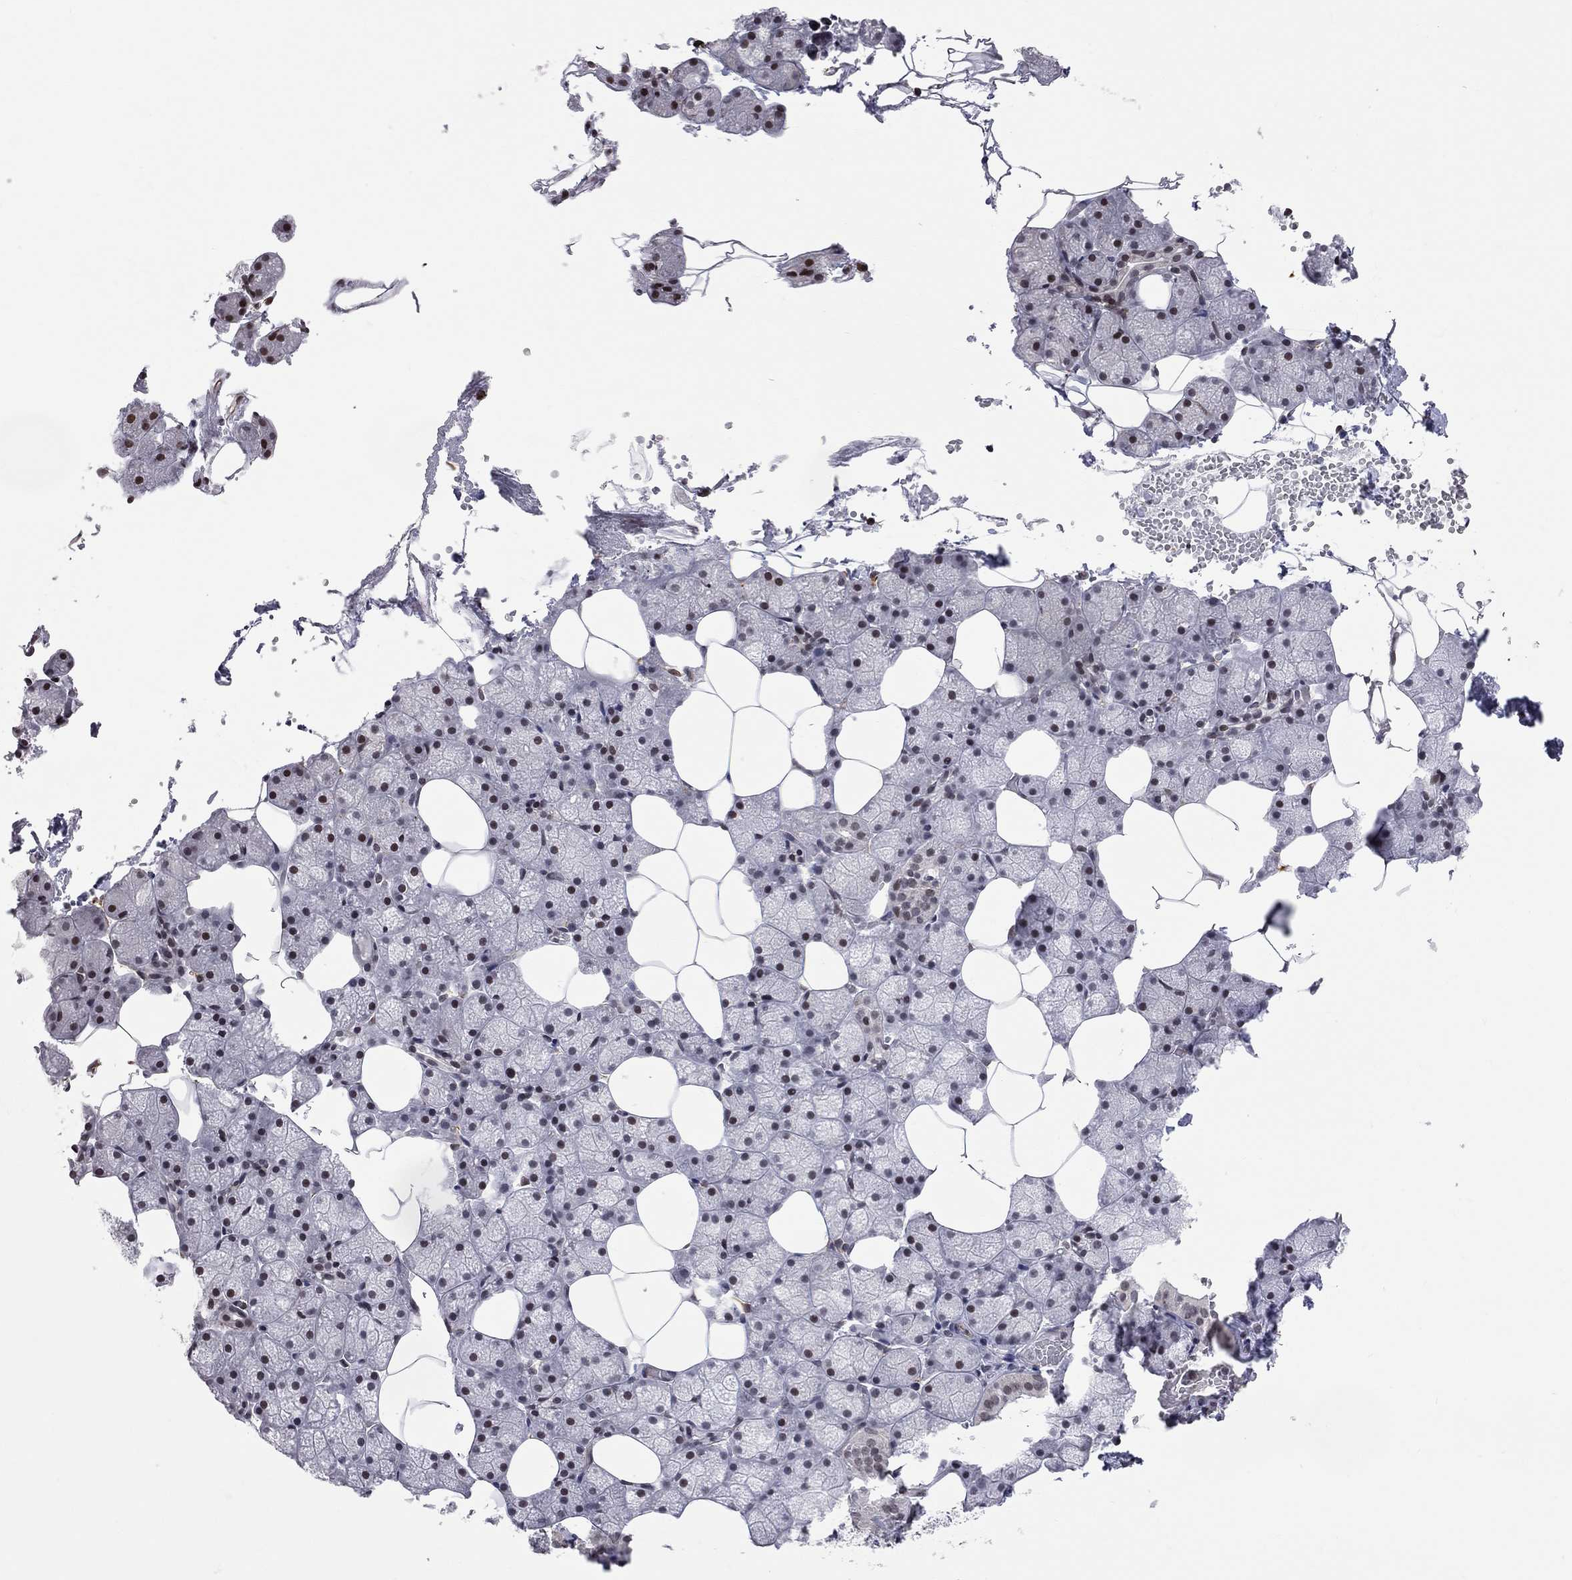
{"staining": {"intensity": "strong", "quantity": "<25%", "location": "nuclear"}, "tissue": "salivary gland", "cell_type": "Glandular cells", "image_type": "normal", "snomed": [{"axis": "morphology", "description": "Normal tissue, NOS"}, {"axis": "topography", "description": "Salivary gland"}], "caption": "This histopathology image demonstrates immunohistochemistry (IHC) staining of benign salivary gland, with medium strong nuclear positivity in approximately <25% of glandular cells.", "gene": "MTNR1B", "patient": {"sex": "male", "age": 38}}